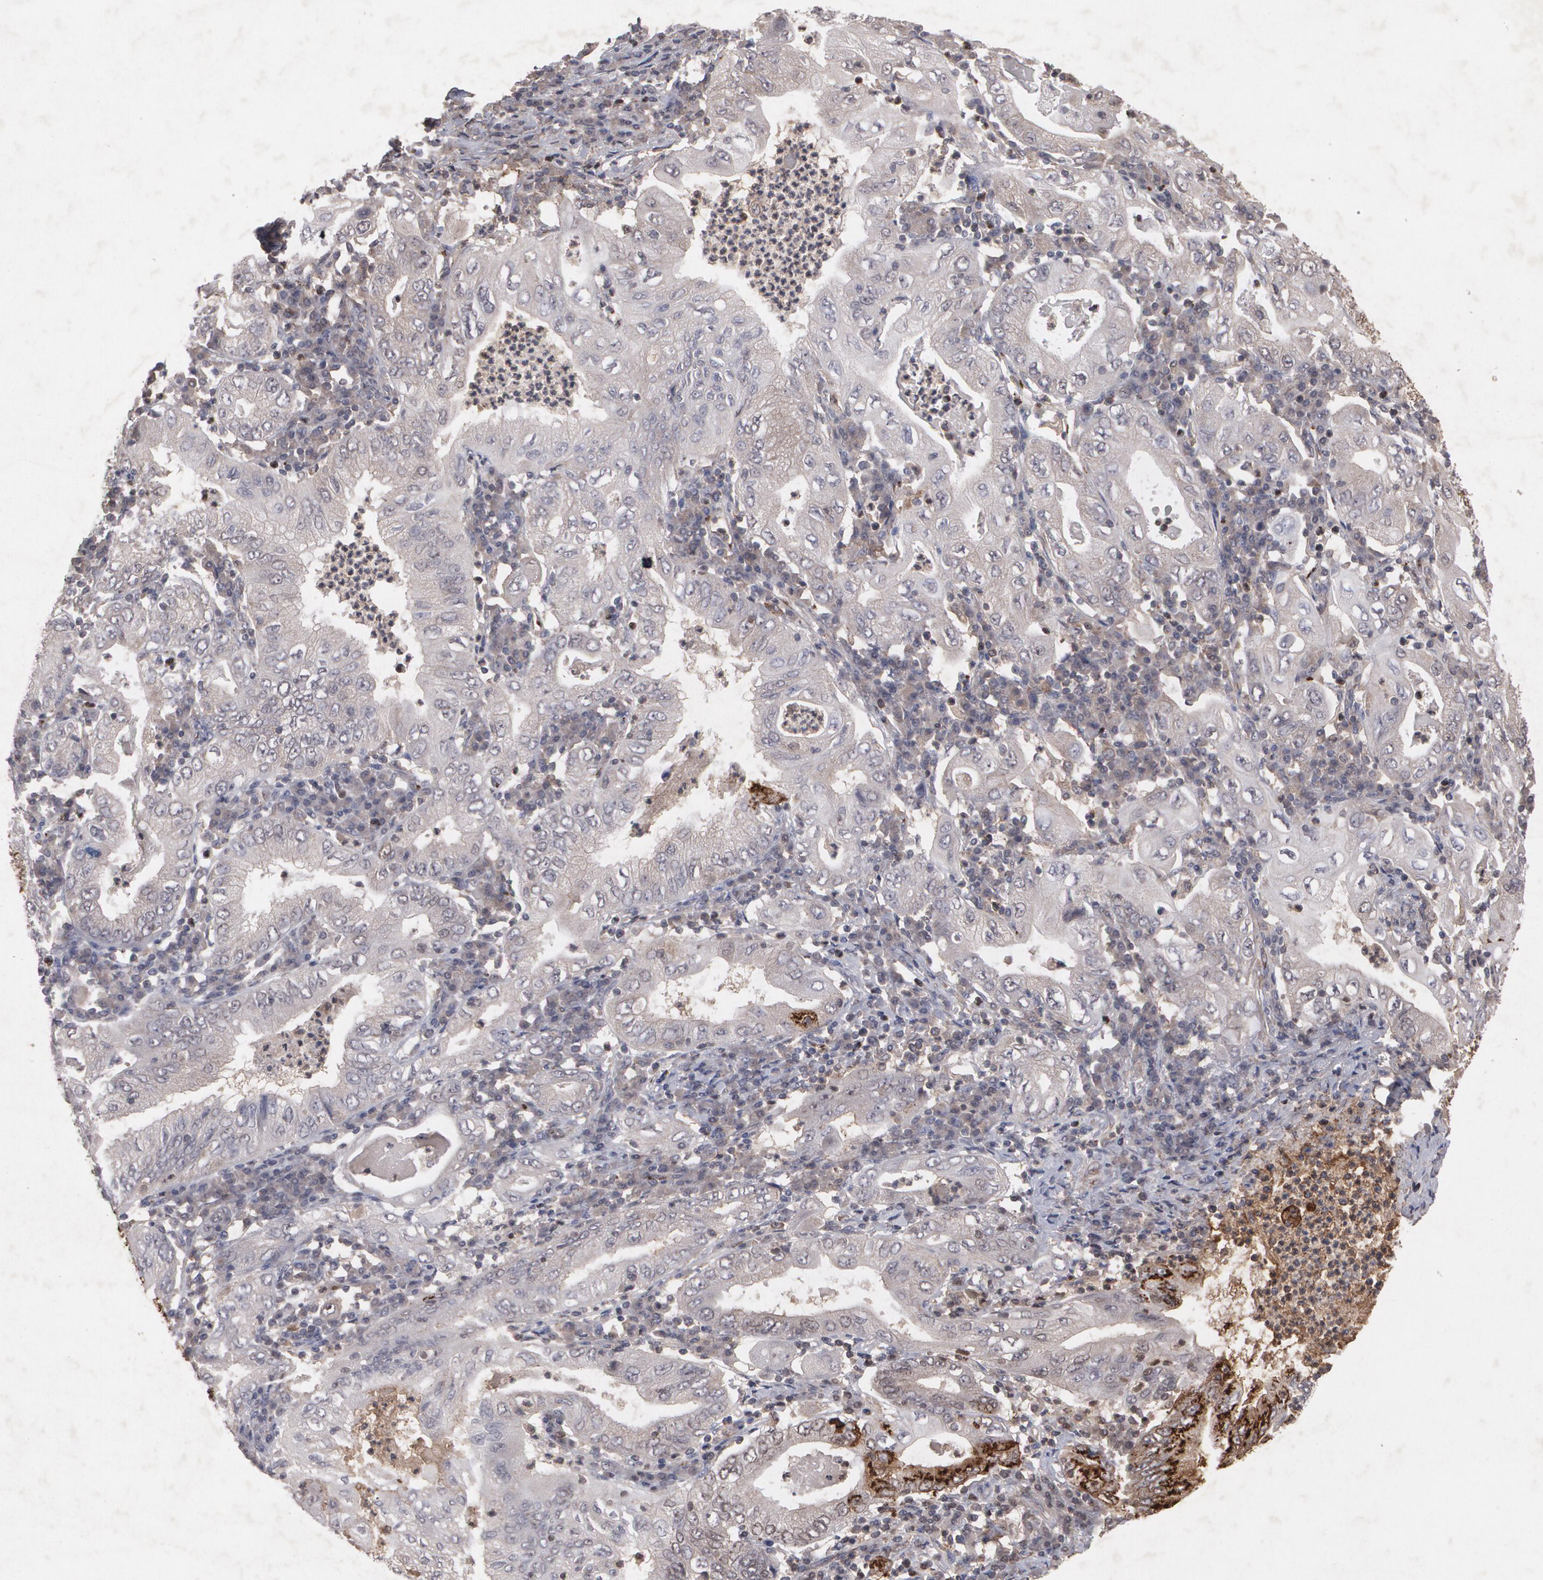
{"staining": {"intensity": "weak", "quantity": "<25%", "location": "cytoplasmic/membranous"}, "tissue": "stomach cancer", "cell_type": "Tumor cells", "image_type": "cancer", "snomed": [{"axis": "morphology", "description": "Normal tissue, NOS"}, {"axis": "morphology", "description": "Adenocarcinoma, NOS"}, {"axis": "topography", "description": "Esophagus"}, {"axis": "topography", "description": "Stomach, upper"}, {"axis": "topography", "description": "Peripheral nerve tissue"}], "caption": "Stomach cancer (adenocarcinoma) was stained to show a protein in brown. There is no significant positivity in tumor cells. (Immunohistochemistry (ihc), brightfield microscopy, high magnification).", "gene": "HTT", "patient": {"sex": "male", "age": 62}}